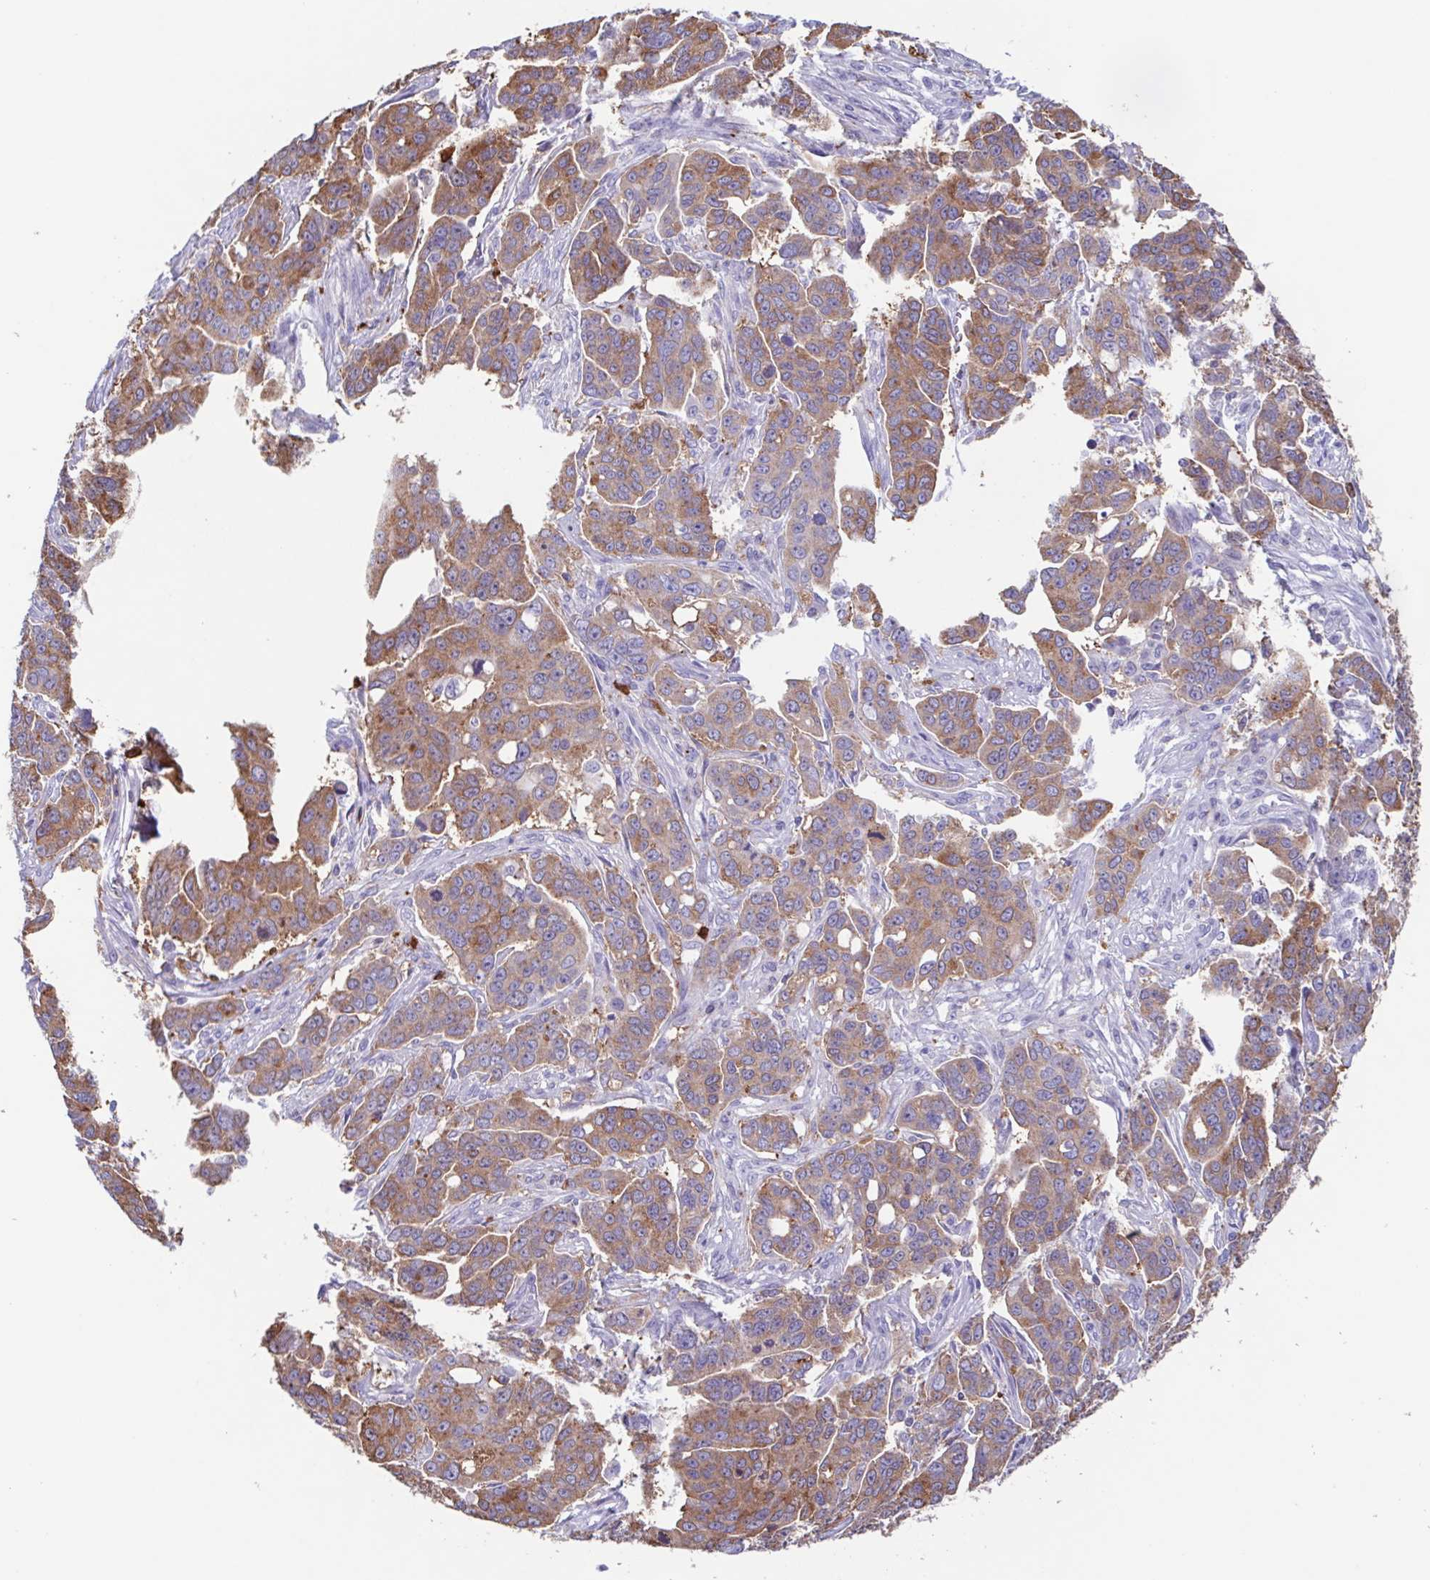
{"staining": {"intensity": "moderate", "quantity": ">75%", "location": "cytoplasmic/membranous"}, "tissue": "ovarian cancer", "cell_type": "Tumor cells", "image_type": "cancer", "snomed": [{"axis": "morphology", "description": "Carcinoma, endometroid"}, {"axis": "topography", "description": "Ovary"}], "caption": "IHC of ovarian endometroid carcinoma reveals medium levels of moderate cytoplasmic/membranous expression in about >75% of tumor cells.", "gene": "TPD52", "patient": {"sex": "female", "age": 78}}